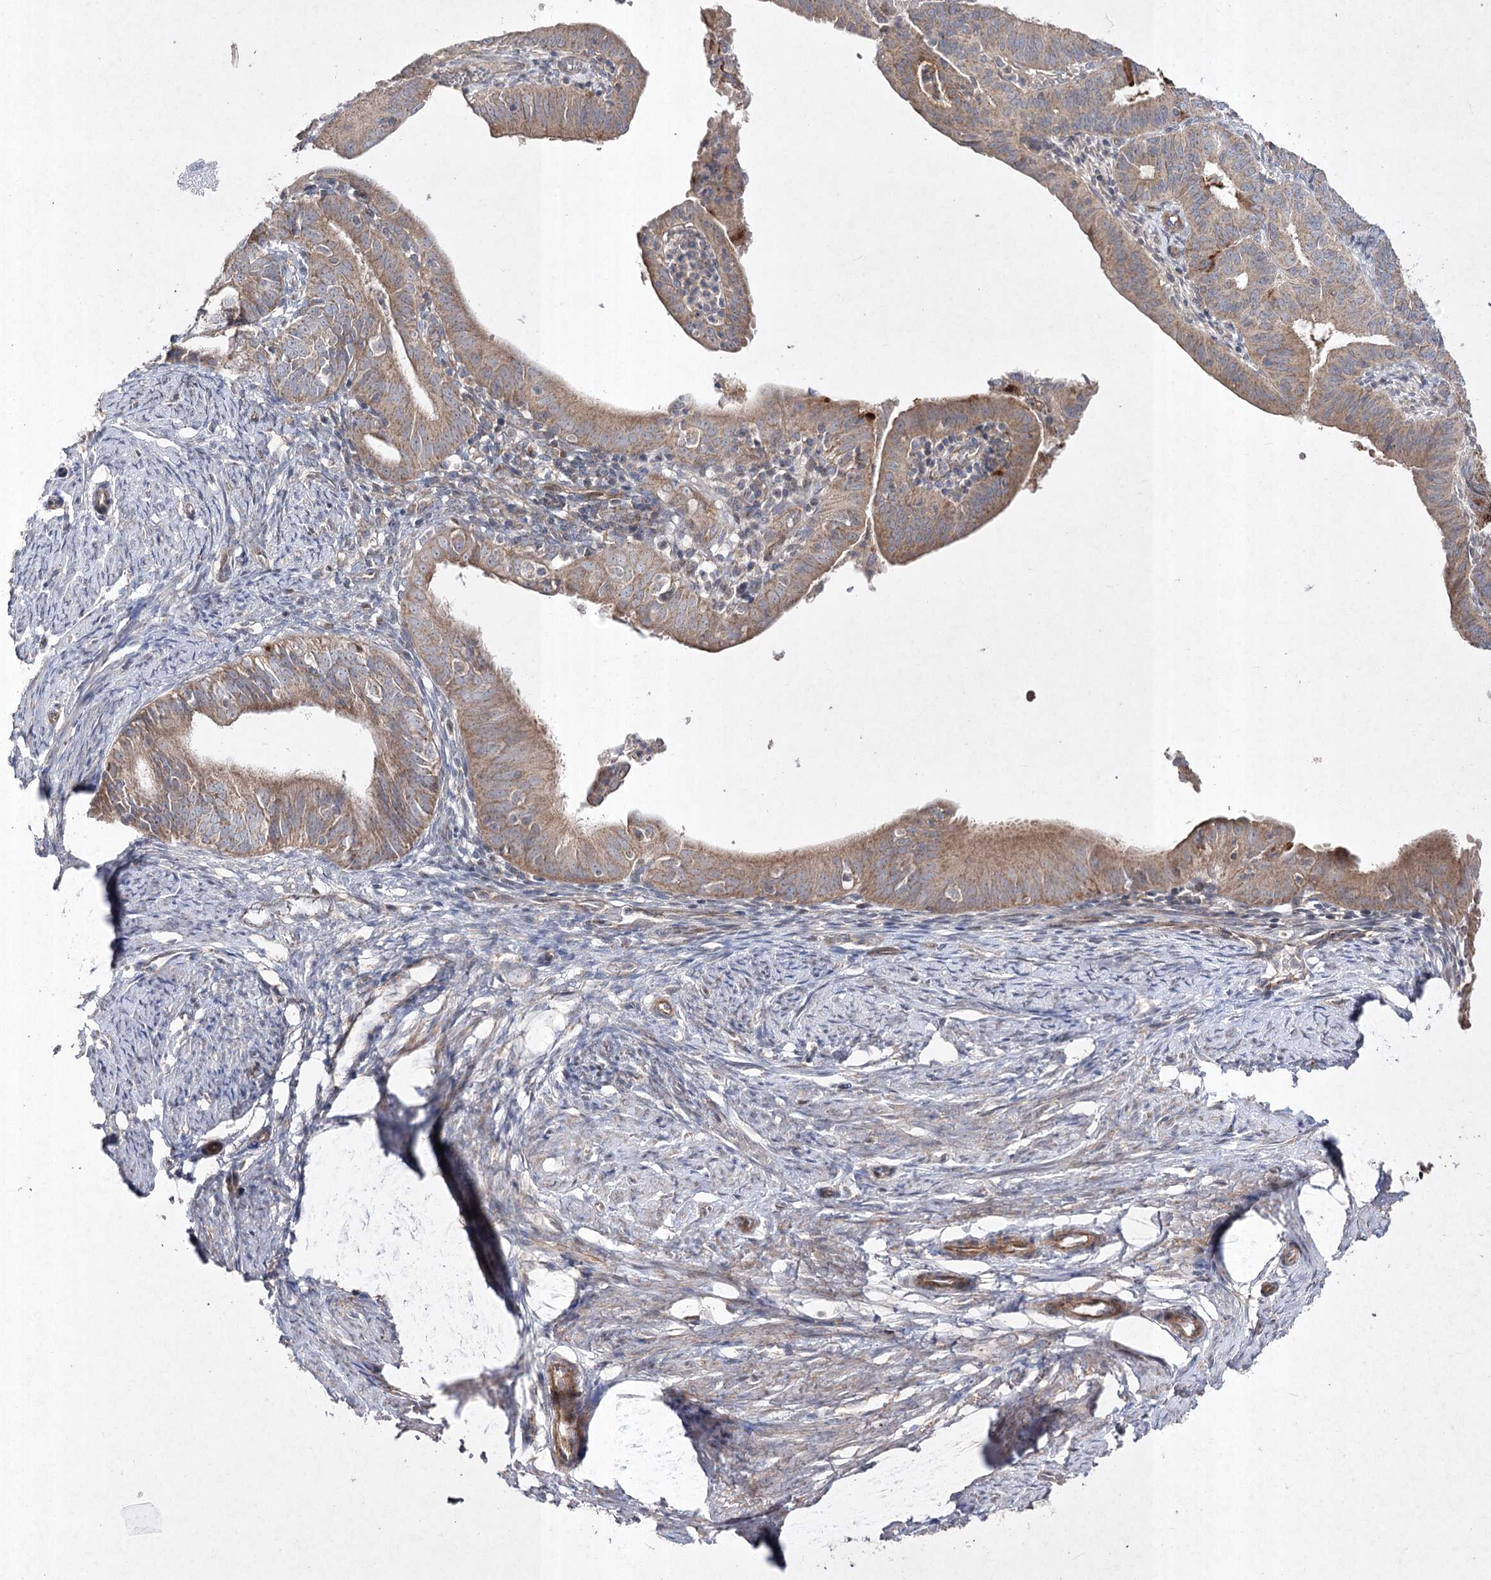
{"staining": {"intensity": "weak", "quantity": ">75%", "location": "cytoplasmic/membranous"}, "tissue": "endometrial cancer", "cell_type": "Tumor cells", "image_type": "cancer", "snomed": [{"axis": "morphology", "description": "Adenocarcinoma, NOS"}, {"axis": "topography", "description": "Endometrium"}], "caption": "Human adenocarcinoma (endometrial) stained with a protein marker reveals weak staining in tumor cells.", "gene": "FANCL", "patient": {"sex": "female", "age": 51}}